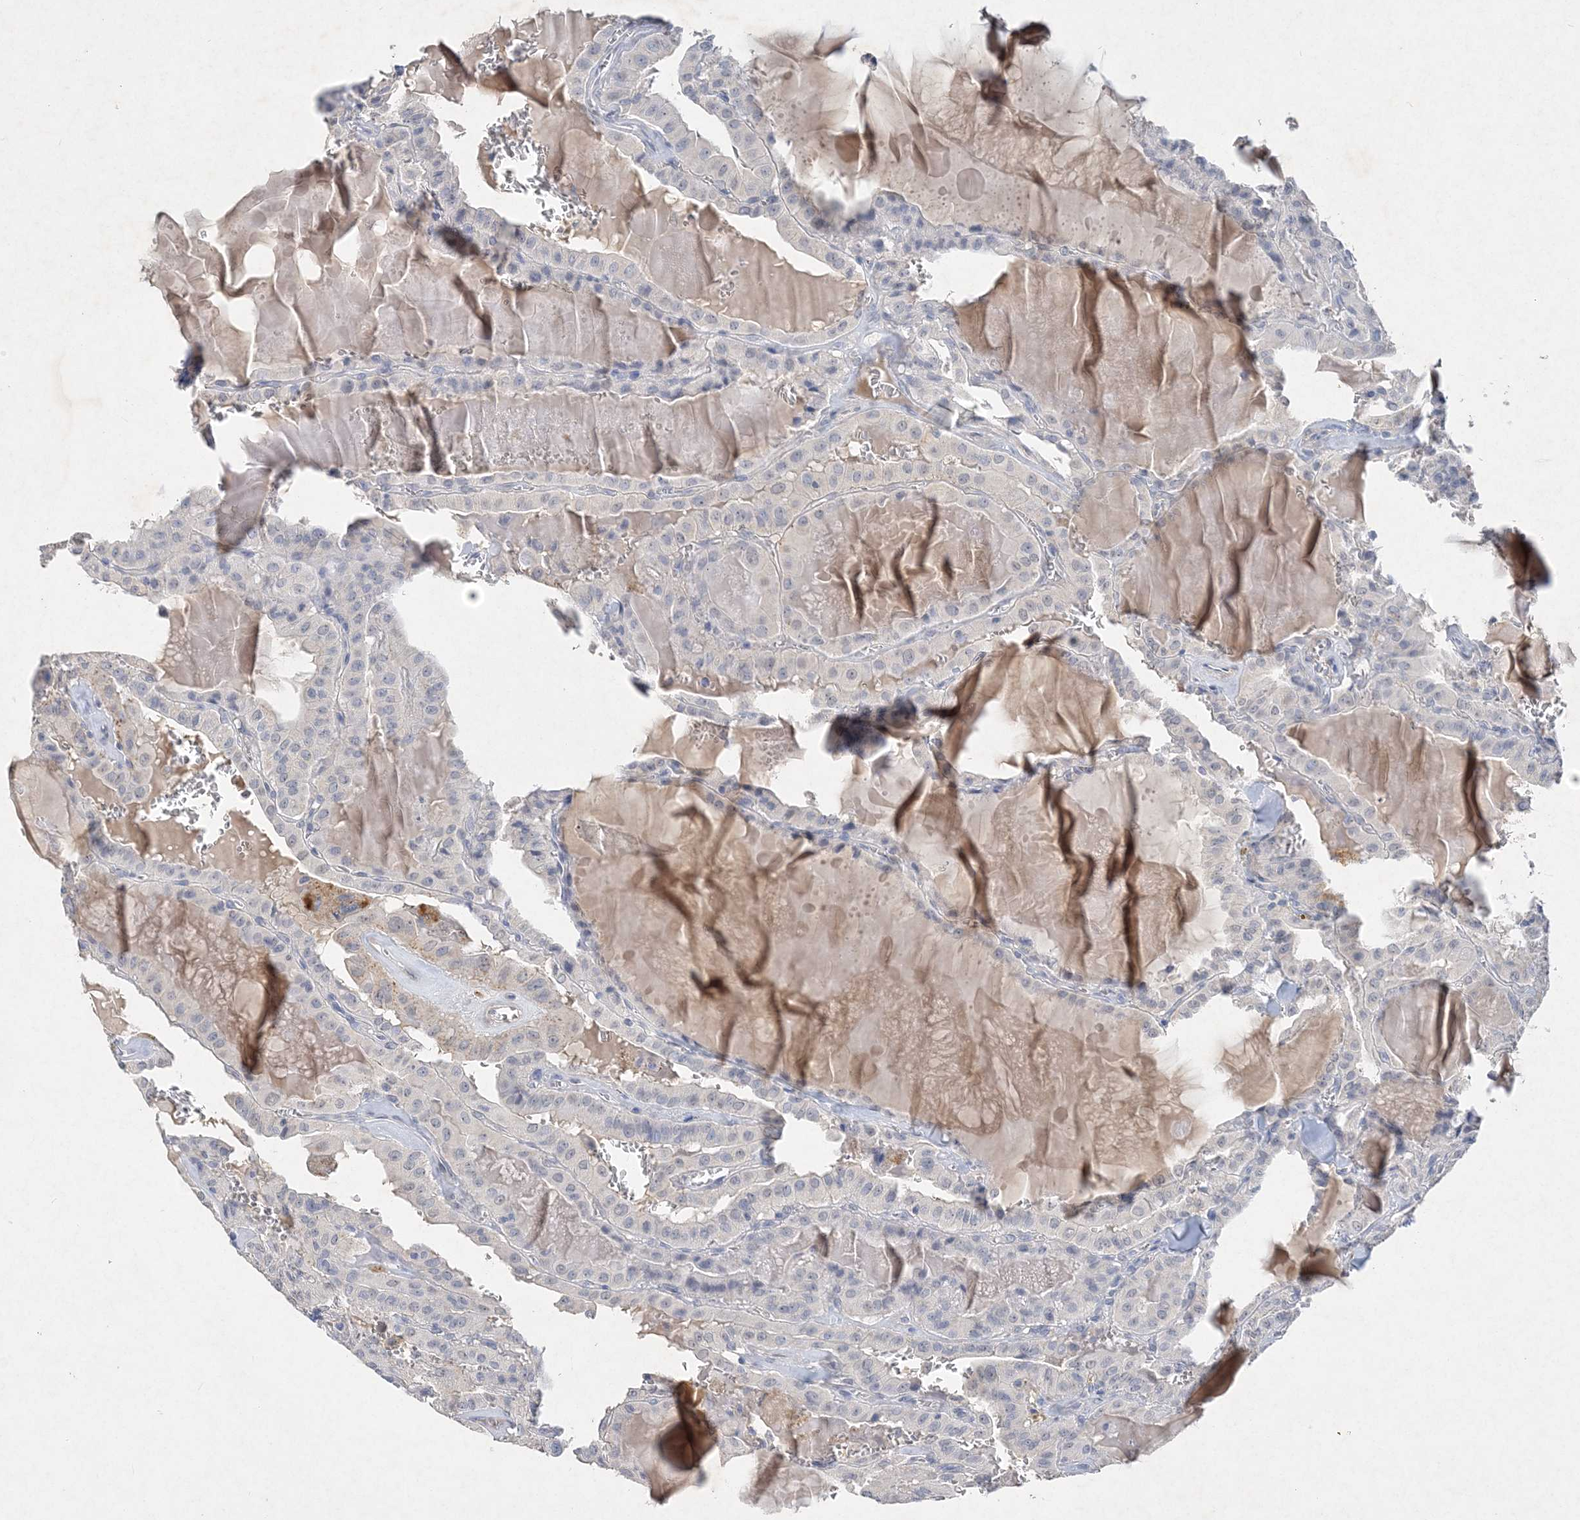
{"staining": {"intensity": "negative", "quantity": "none", "location": "none"}, "tissue": "thyroid cancer", "cell_type": "Tumor cells", "image_type": "cancer", "snomed": [{"axis": "morphology", "description": "Papillary adenocarcinoma, NOS"}, {"axis": "topography", "description": "Thyroid gland"}], "caption": "Papillary adenocarcinoma (thyroid) was stained to show a protein in brown. There is no significant staining in tumor cells.", "gene": "C11orf58", "patient": {"sex": "male", "age": 52}}